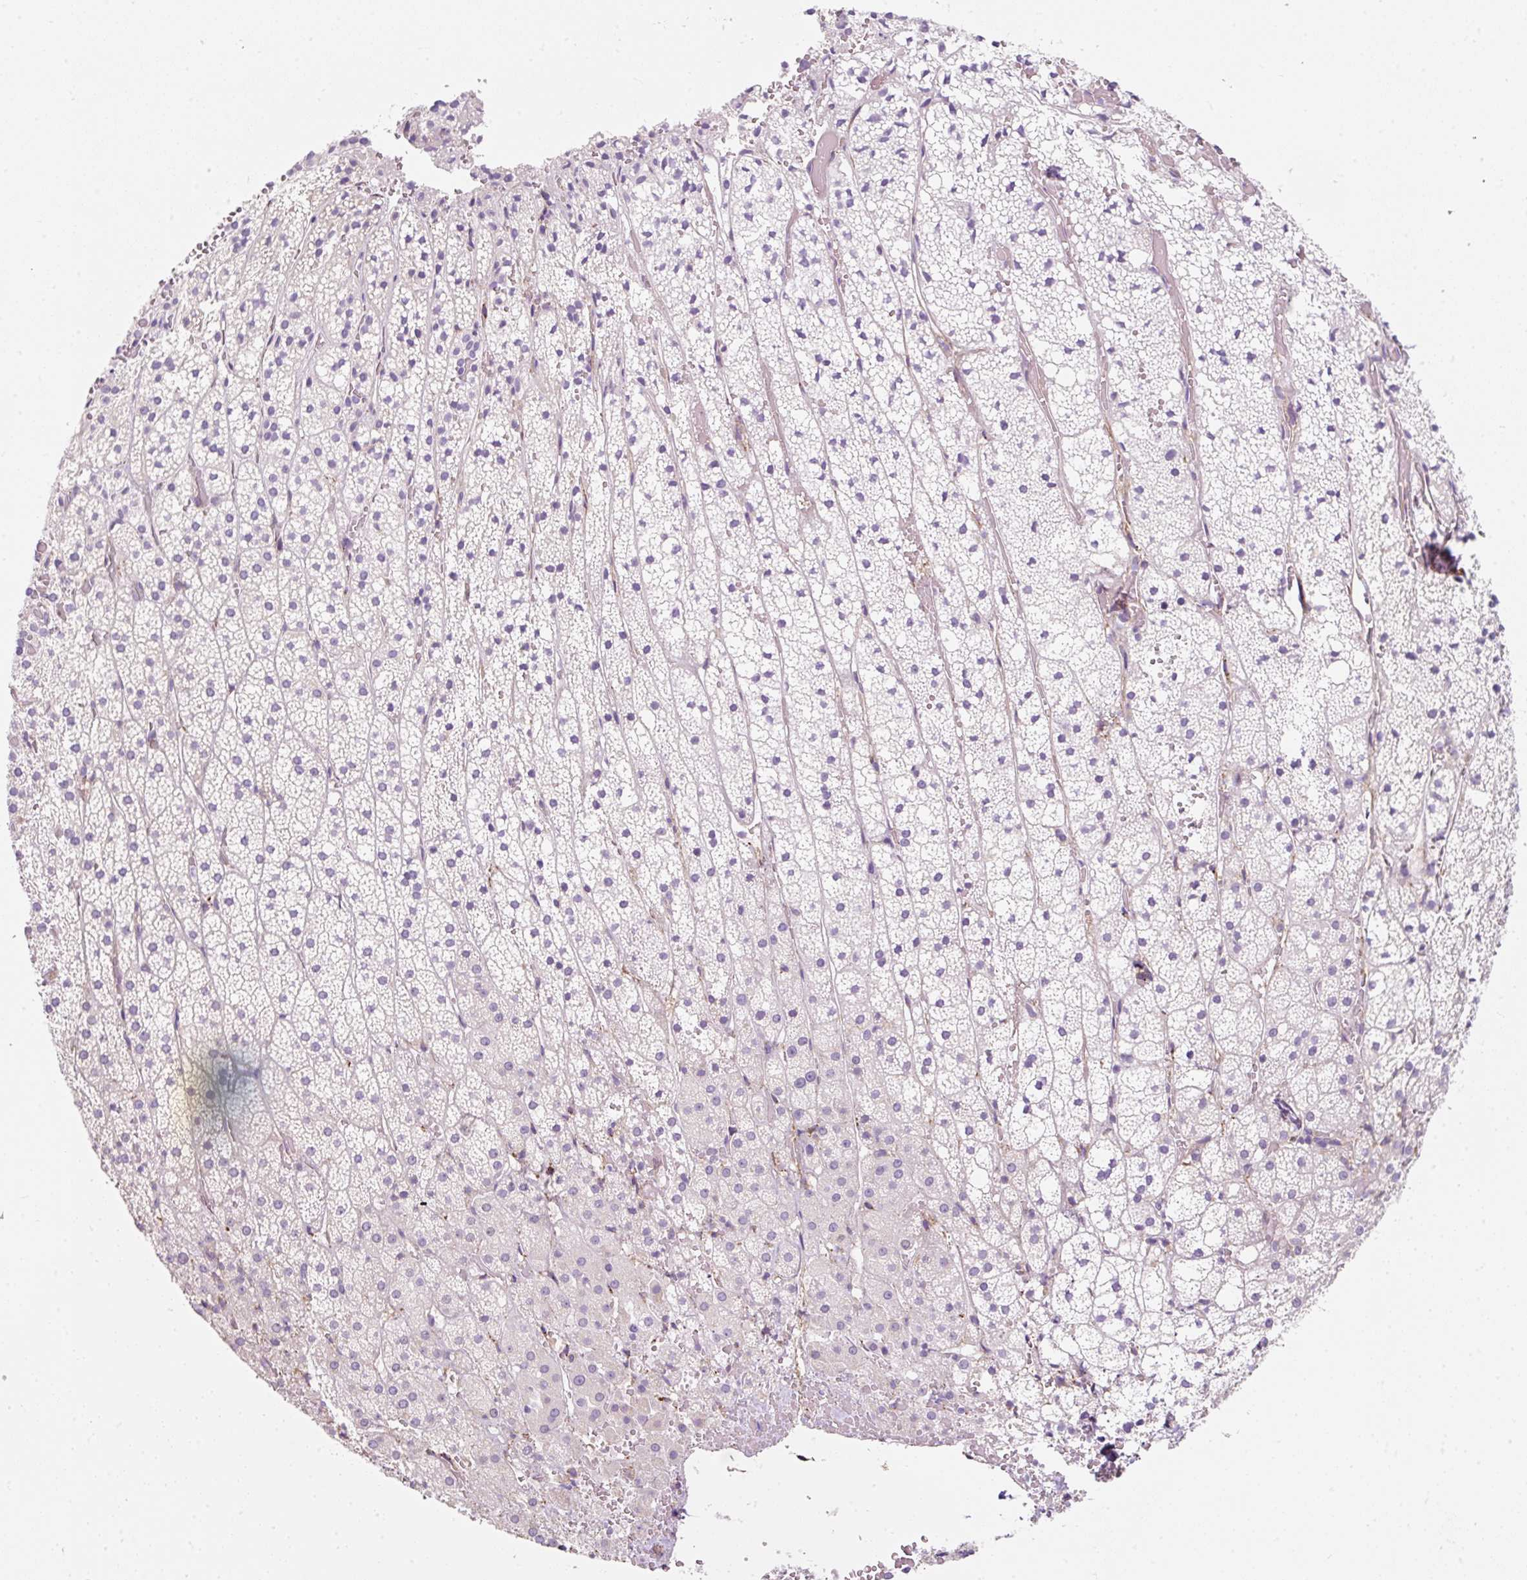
{"staining": {"intensity": "negative", "quantity": "none", "location": "none"}, "tissue": "adrenal gland", "cell_type": "Glandular cells", "image_type": "normal", "snomed": [{"axis": "morphology", "description": "Normal tissue, NOS"}, {"axis": "topography", "description": "Adrenal gland"}], "caption": "The immunohistochemistry photomicrograph has no significant expression in glandular cells of adrenal gland. Nuclei are stained in blue.", "gene": "ERAP2", "patient": {"sex": "male", "age": 53}}